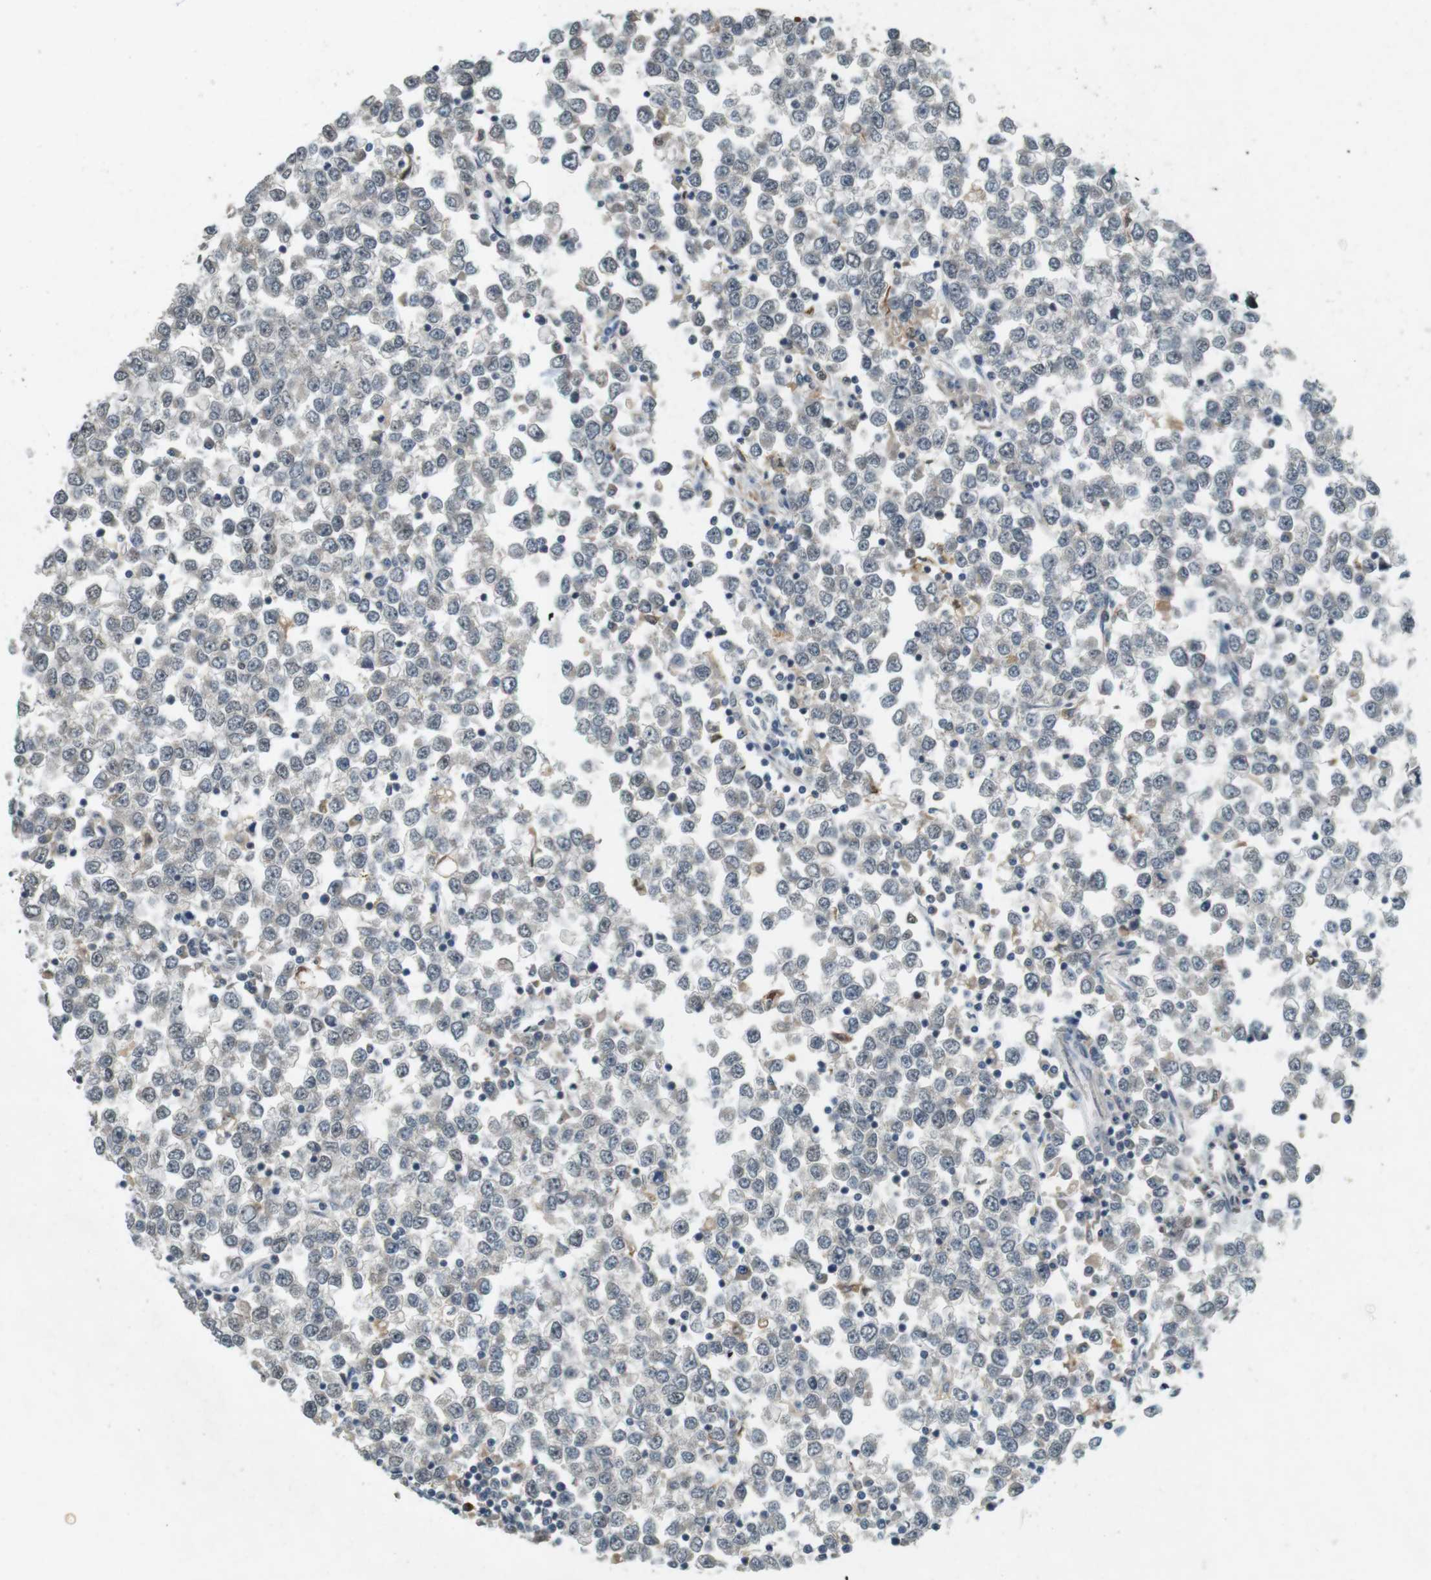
{"staining": {"intensity": "negative", "quantity": "none", "location": "none"}, "tissue": "testis cancer", "cell_type": "Tumor cells", "image_type": "cancer", "snomed": [{"axis": "morphology", "description": "Seminoma, NOS"}, {"axis": "topography", "description": "Testis"}], "caption": "This image is of testis cancer (seminoma) stained with immunohistochemistry (IHC) to label a protein in brown with the nuclei are counter-stained blue. There is no staining in tumor cells.", "gene": "CDK14", "patient": {"sex": "male", "age": 65}}